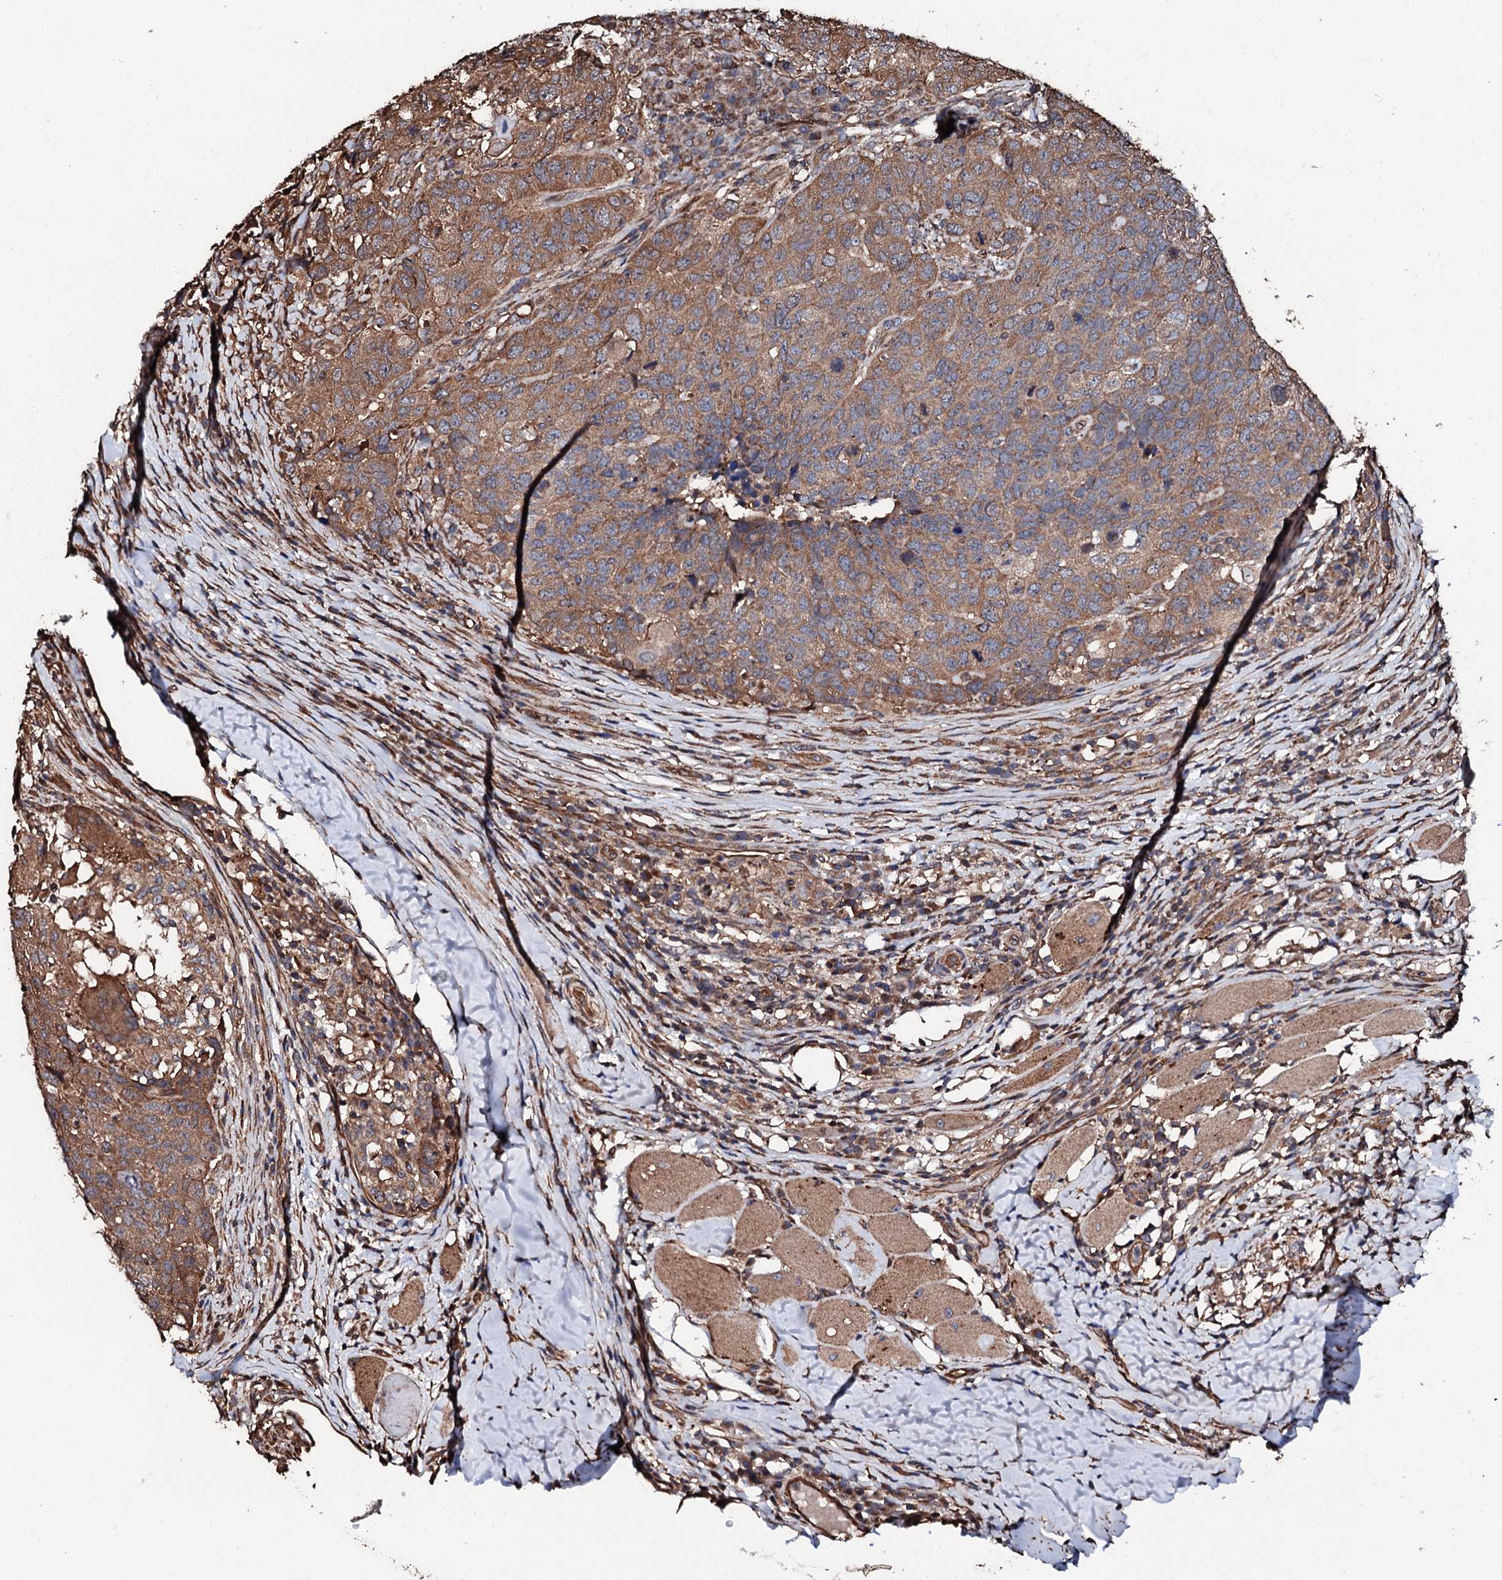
{"staining": {"intensity": "moderate", "quantity": ">75%", "location": "cytoplasmic/membranous"}, "tissue": "head and neck cancer", "cell_type": "Tumor cells", "image_type": "cancer", "snomed": [{"axis": "morphology", "description": "Squamous cell carcinoma, NOS"}, {"axis": "topography", "description": "Head-Neck"}], "caption": "Moderate cytoplasmic/membranous protein positivity is identified in about >75% of tumor cells in squamous cell carcinoma (head and neck). (DAB (3,3'-diaminobenzidine) IHC, brown staining for protein, blue staining for nuclei).", "gene": "CKAP5", "patient": {"sex": "male", "age": 66}}